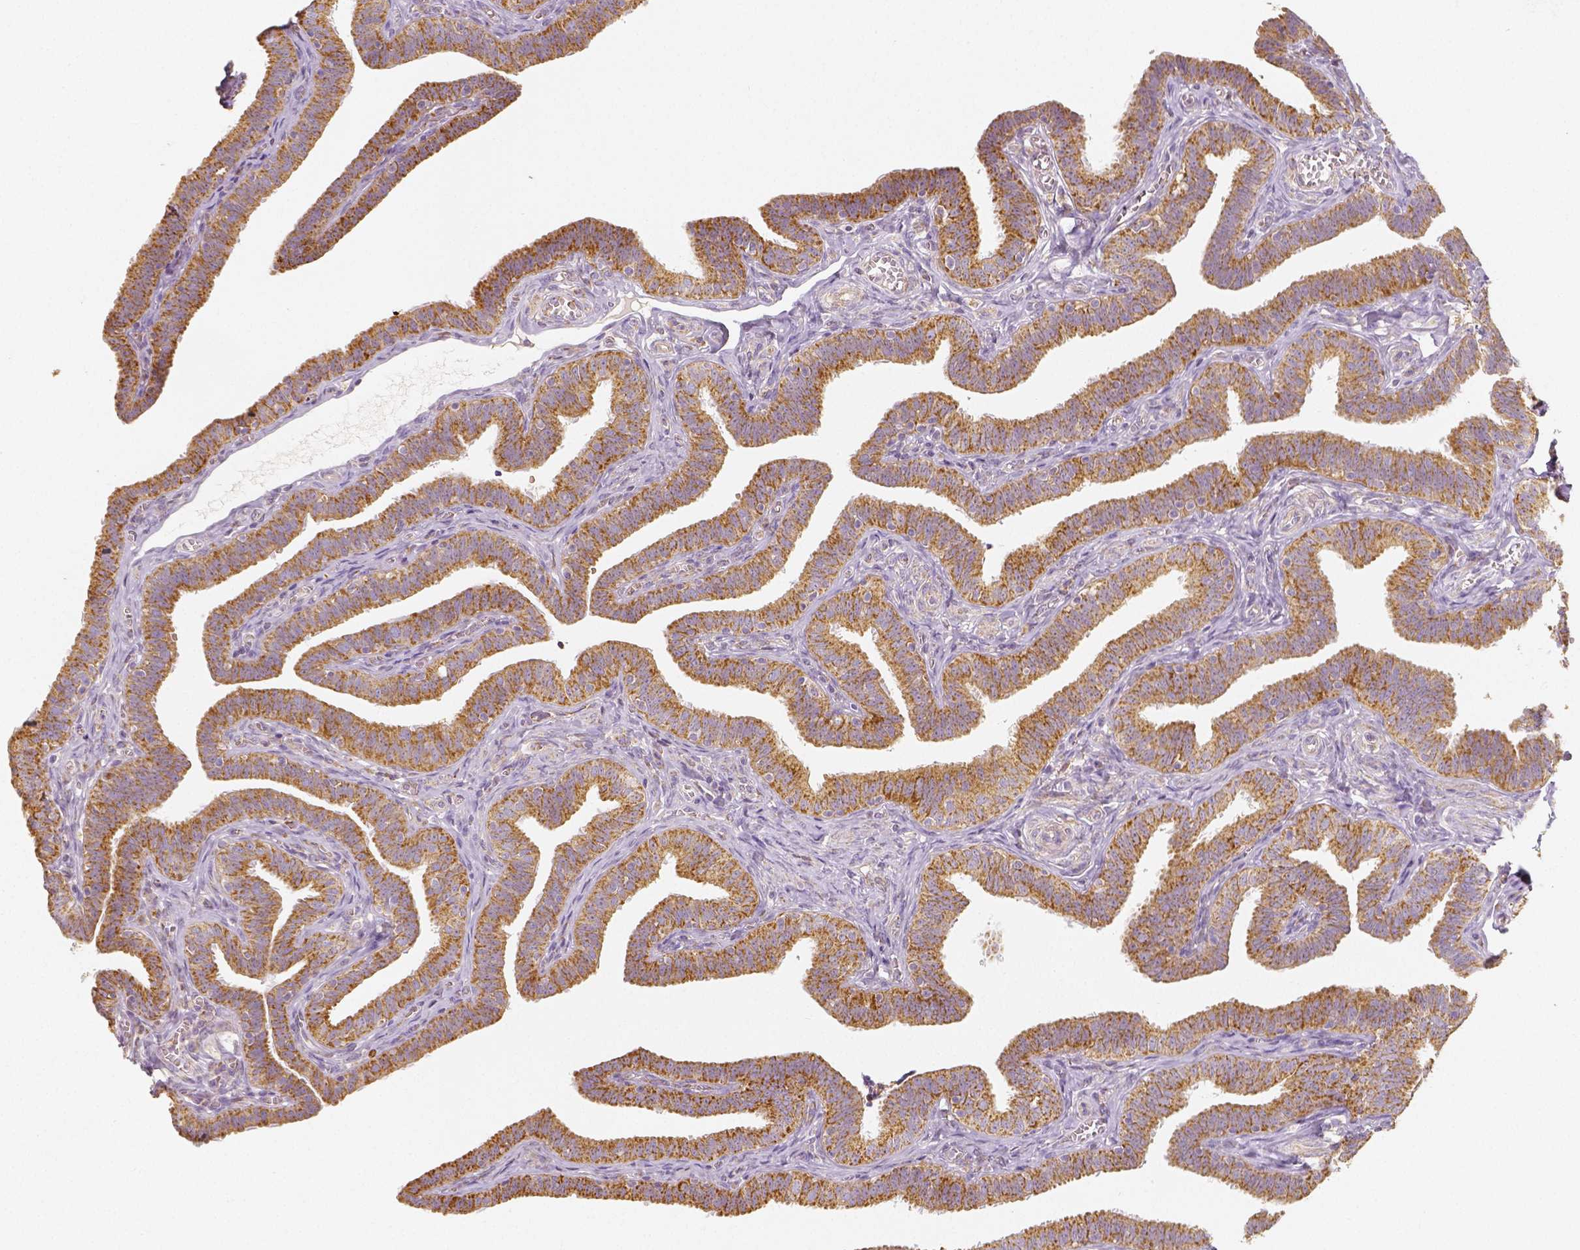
{"staining": {"intensity": "moderate", "quantity": ">75%", "location": "cytoplasmic/membranous"}, "tissue": "fallopian tube", "cell_type": "Glandular cells", "image_type": "normal", "snomed": [{"axis": "morphology", "description": "Normal tissue, NOS"}, {"axis": "topography", "description": "Fallopian tube"}], "caption": "An IHC micrograph of normal tissue is shown. Protein staining in brown labels moderate cytoplasmic/membranous positivity in fallopian tube within glandular cells.", "gene": "PGAM5", "patient": {"sex": "female", "age": 25}}